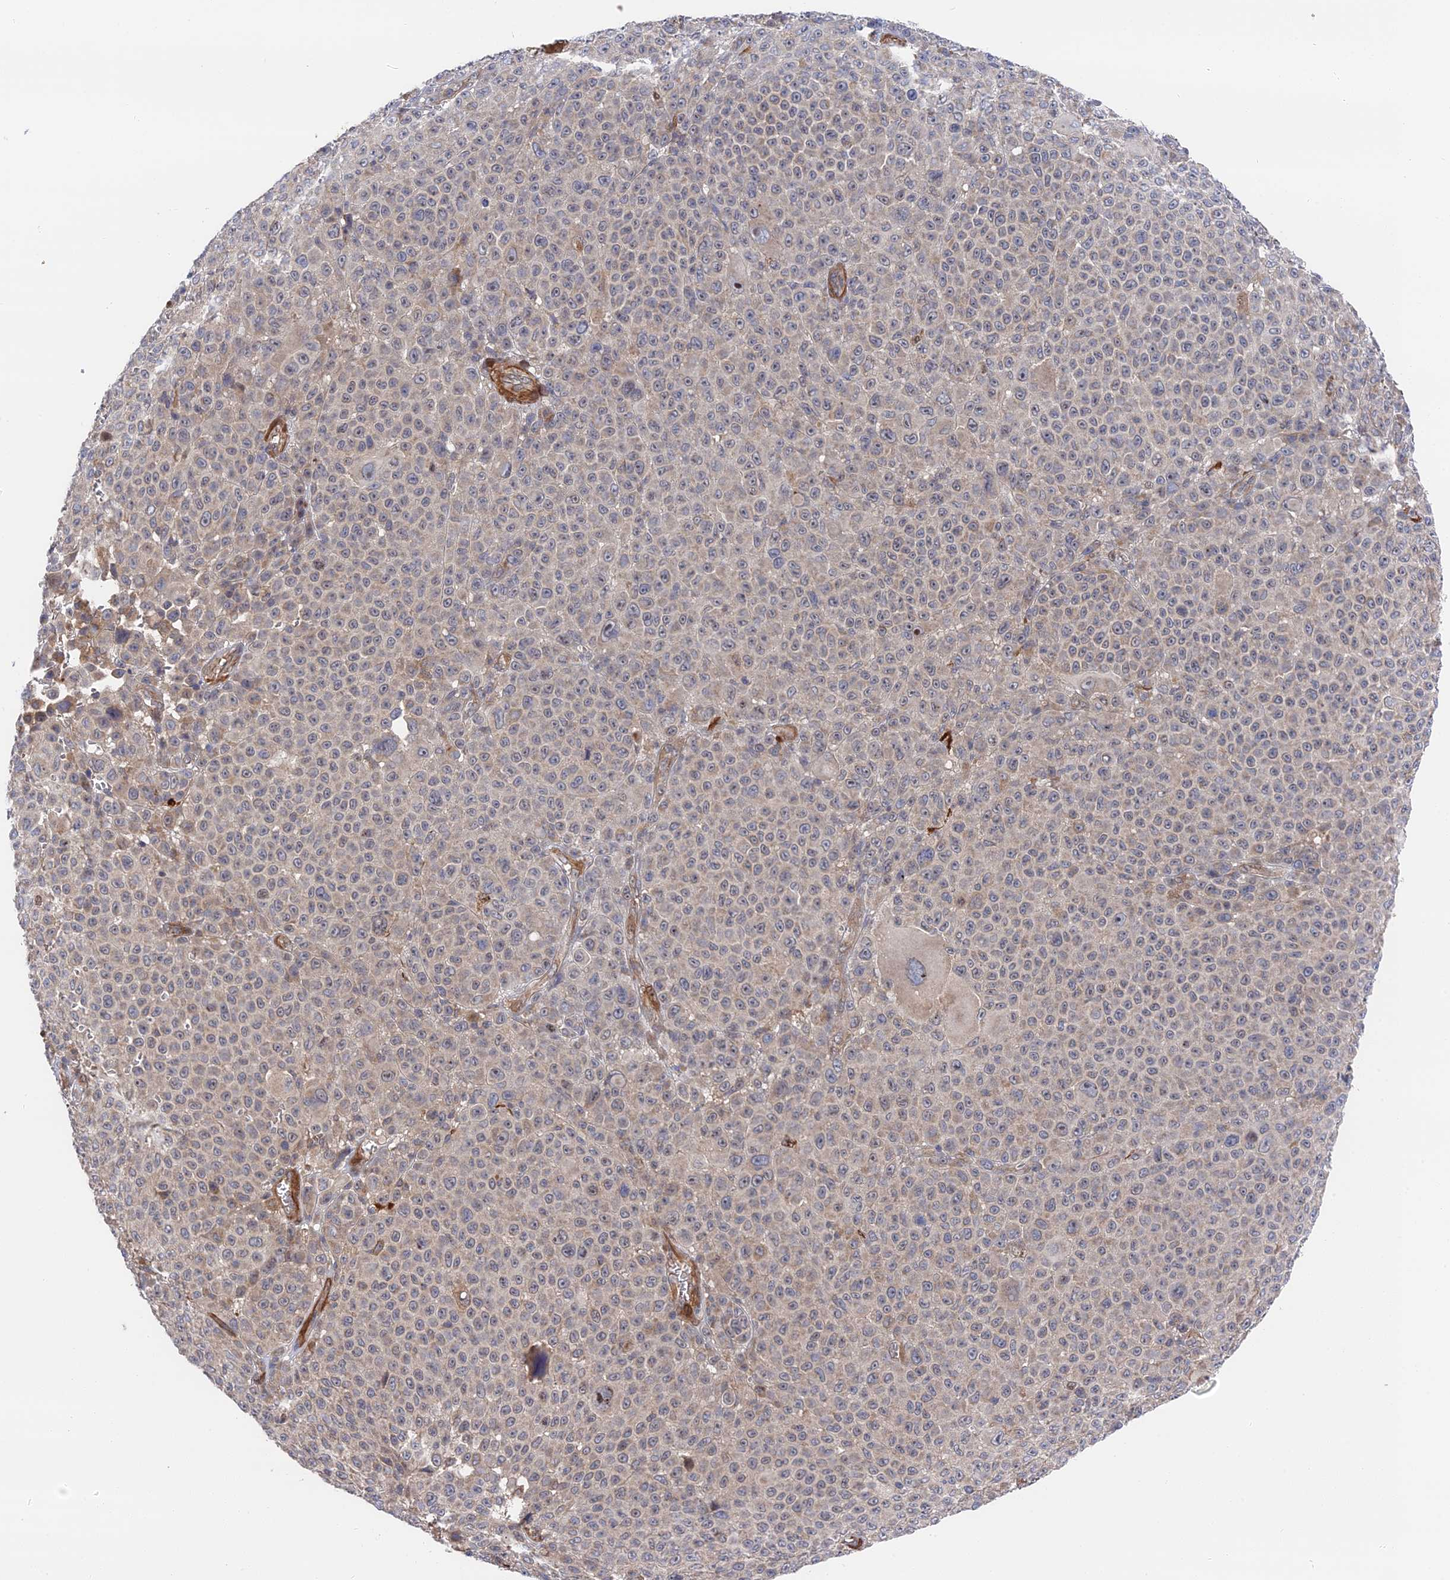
{"staining": {"intensity": "weak", "quantity": "<25%", "location": "cytoplasmic/membranous"}, "tissue": "melanoma", "cell_type": "Tumor cells", "image_type": "cancer", "snomed": [{"axis": "morphology", "description": "Malignant melanoma, NOS"}, {"axis": "topography", "description": "Skin"}], "caption": "Tumor cells are negative for brown protein staining in melanoma. (Brightfield microscopy of DAB (3,3'-diaminobenzidine) immunohistochemistry at high magnification).", "gene": "ZNF320", "patient": {"sex": "female", "age": 94}}